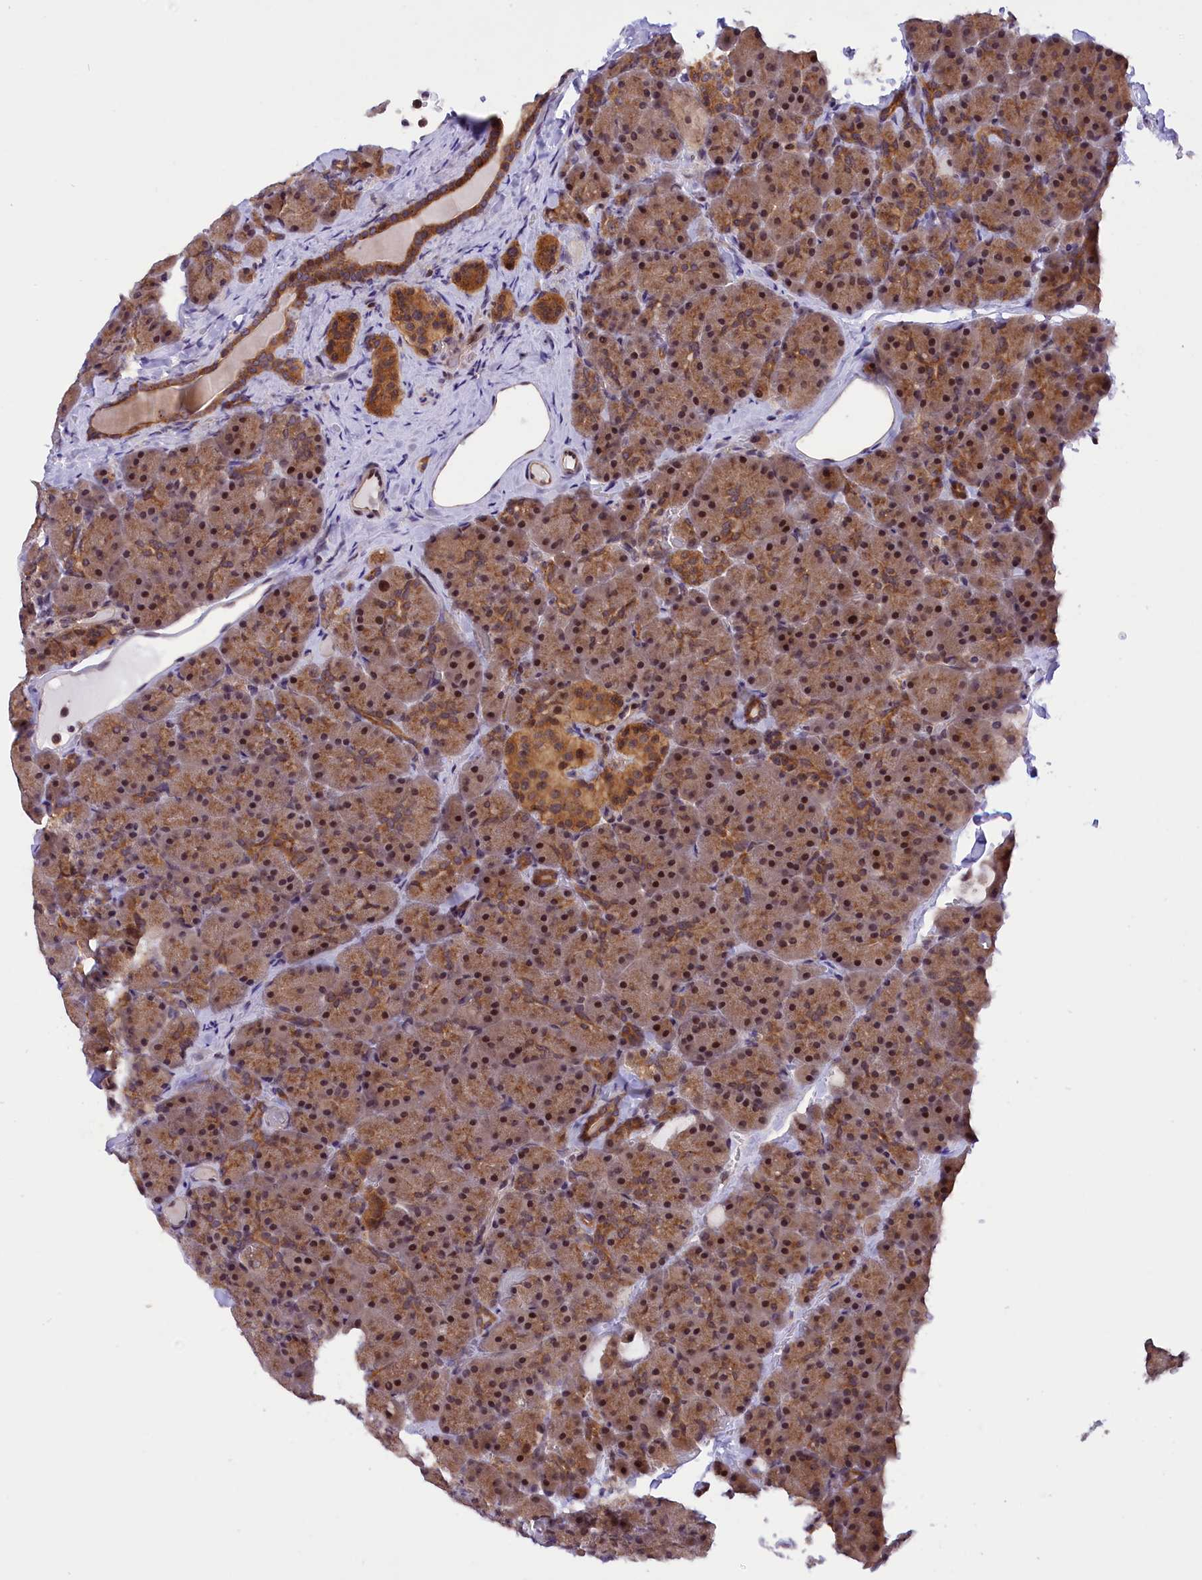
{"staining": {"intensity": "moderate", "quantity": ">75%", "location": "cytoplasmic/membranous,nuclear"}, "tissue": "pancreas", "cell_type": "Exocrine glandular cells", "image_type": "normal", "snomed": [{"axis": "morphology", "description": "Normal tissue, NOS"}, {"axis": "topography", "description": "Pancreas"}], "caption": "Exocrine glandular cells display moderate cytoplasmic/membranous,nuclear staining in about >75% of cells in benign pancreas. The staining was performed using DAB (3,3'-diaminobenzidine) to visualize the protein expression in brown, while the nuclei were stained in blue with hematoxylin (Magnification: 20x).", "gene": "SAMD4A", "patient": {"sex": "male", "age": 36}}